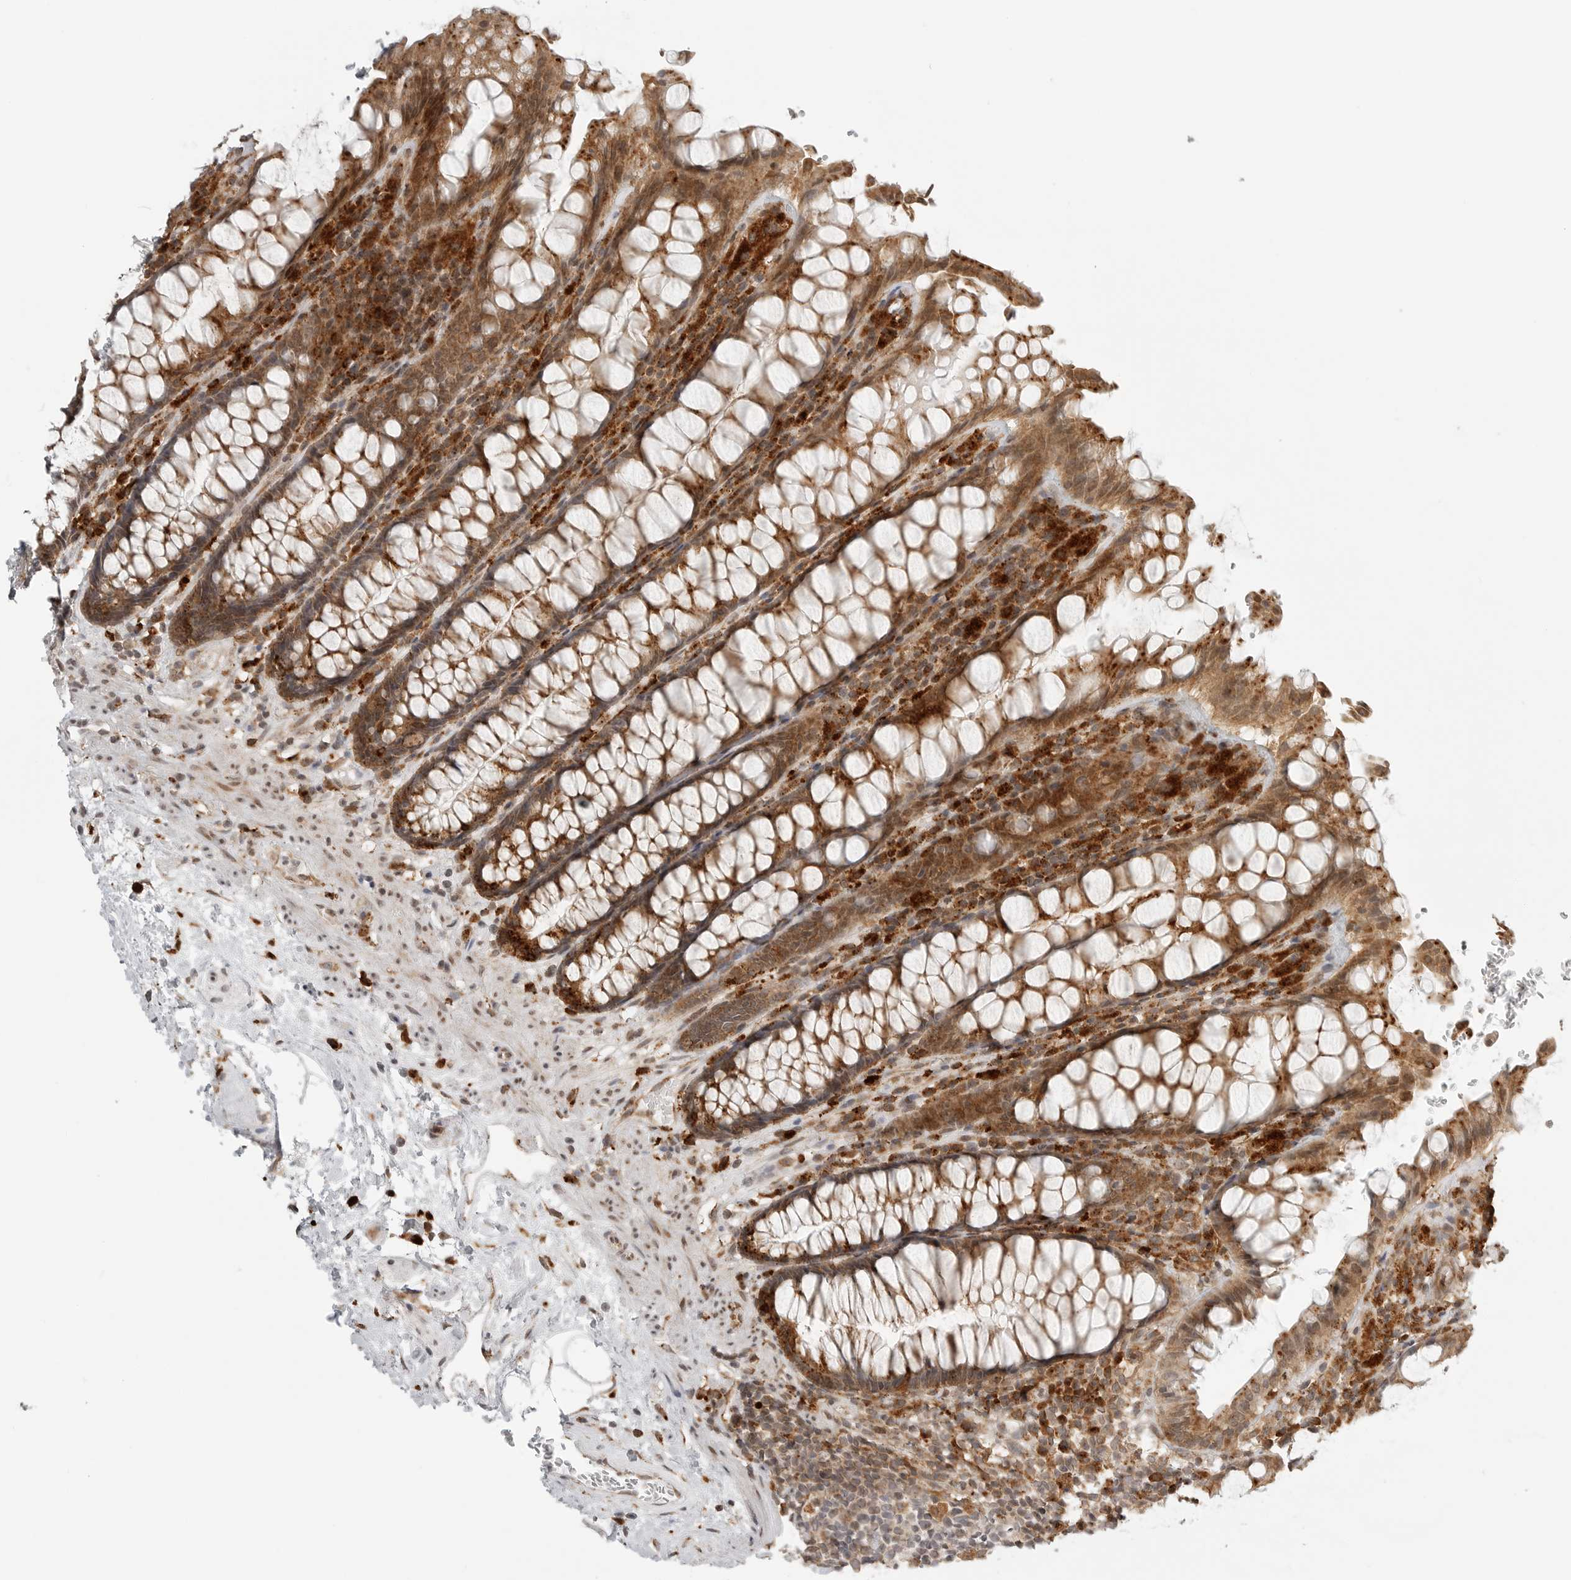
{"staining": {"intensity": "strong", "quantity": ">75%", "location": "cytoplasmic/membranous"}, "tissue": "rectum", "cell_type": "Glandular cells", "image_type": "normal", "snomed": [{"axis": "morphology", "description": "Normal tissue, NOS"}, {"axis": "topography", "description": "Rectum"}], "caption": "The immunohistochemical stain labels strong cytoplasmic/membranous positivity in glandular cells of benign rectum. (Stains: DAB in brown, nuclei in blue, Microscopy: brightfield microscopy at high magnification).", "gene": "IDUA", "patient": {"sex": "male", "age": 64}}